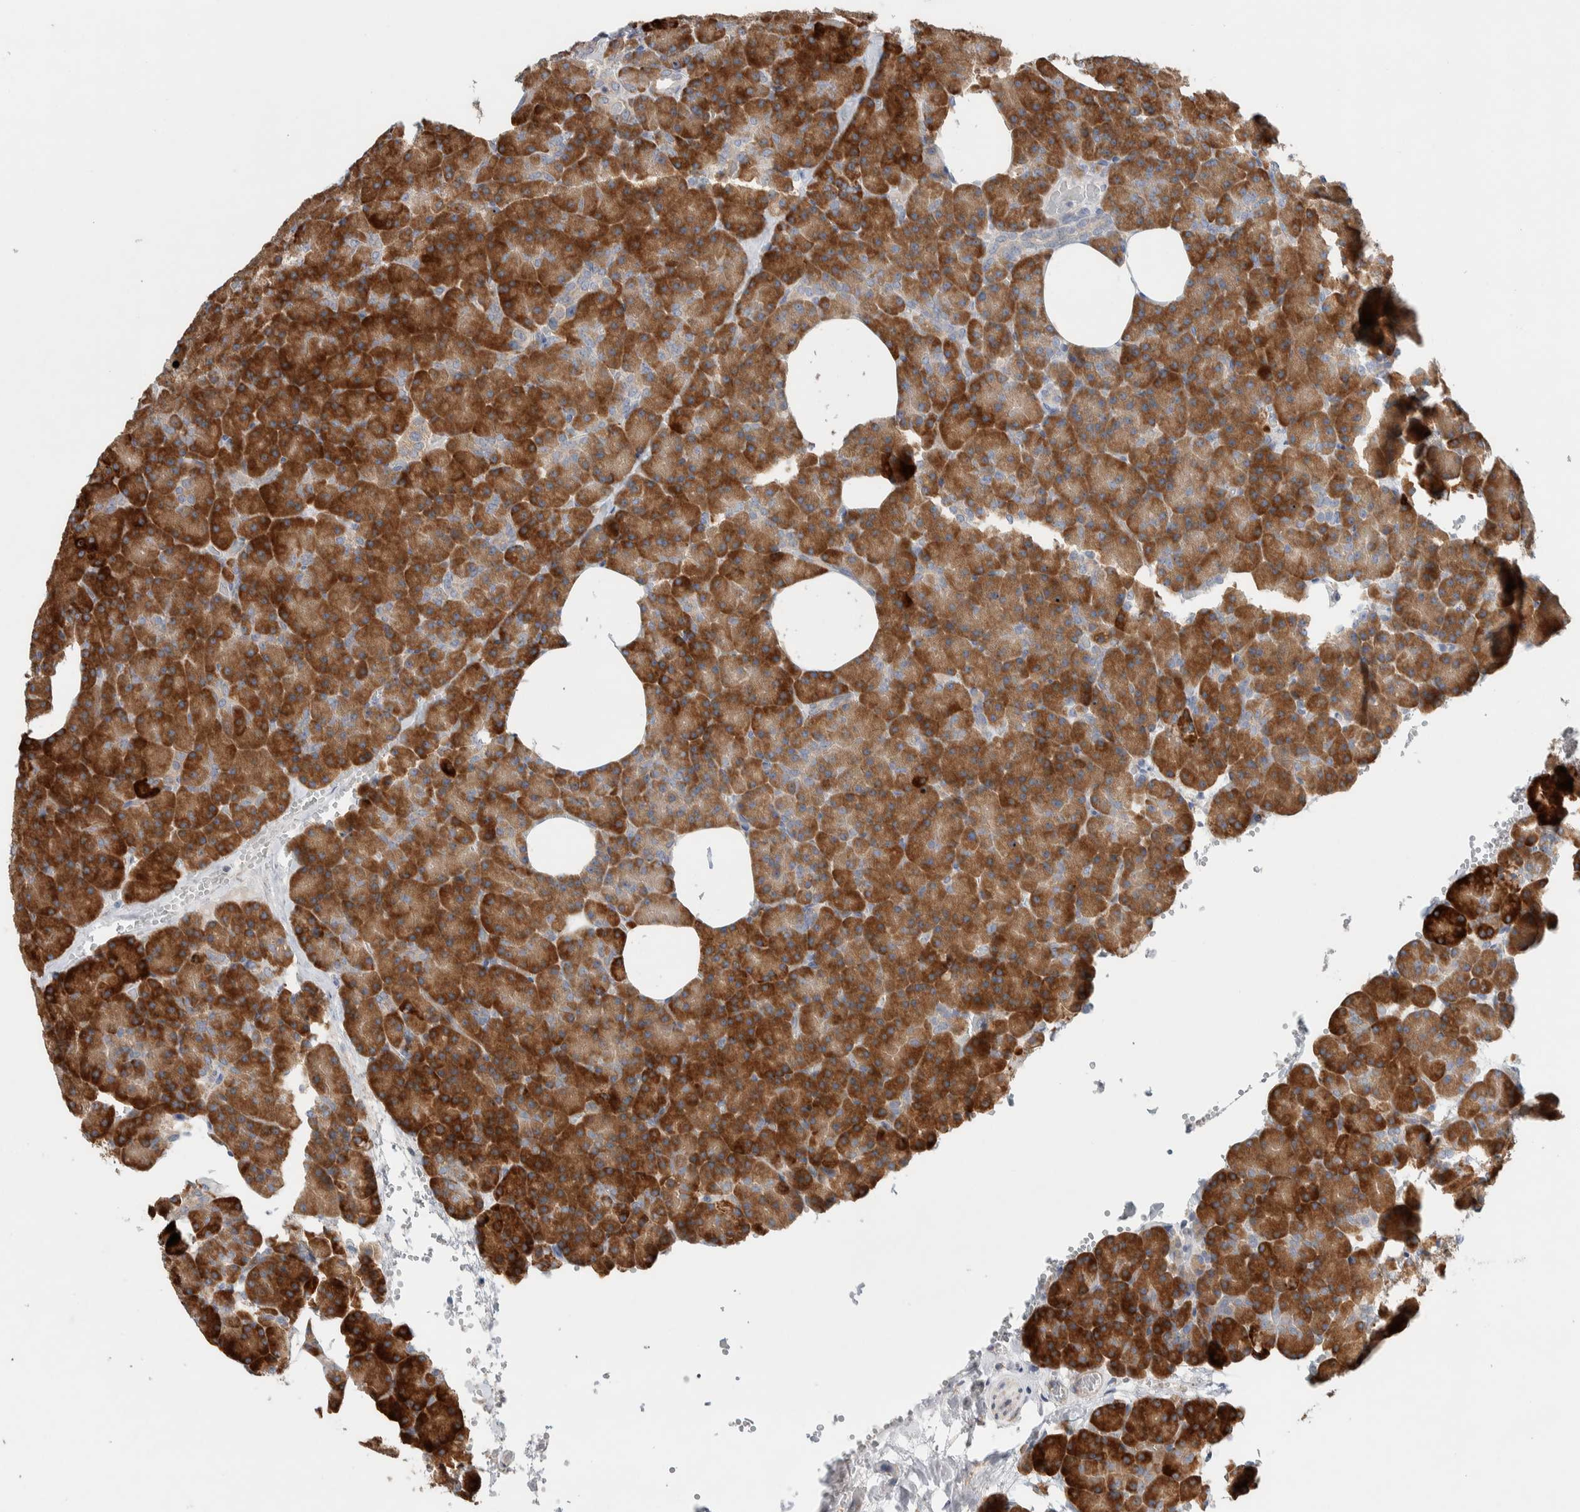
{"staining": {"intensity": "strong", "quantity": ">75%", "location": "cytoplasmic/membranous"}, "tissue": "pancreas", "cell_type": "Exocrine glandular cells", "image_type": "normal", "snomed": [{"axis": "morphology", "description": "Normal tissue, NOS"}, {"axis": "morphology", "description": "Carcinoid, malignant, NOS"}, {"axis": "topography", "description": "Pancreas"}], "caption": "Protein analysis of normal pancreas reveals strong cytoplasmic/membranous positivity in approximately >75% of exocrine glandular cells. (DAB = brown stain, brightfield microscopy at high magnification).", "gene": "ADCY8", "patient": {"sex": "female", "age": 35}}